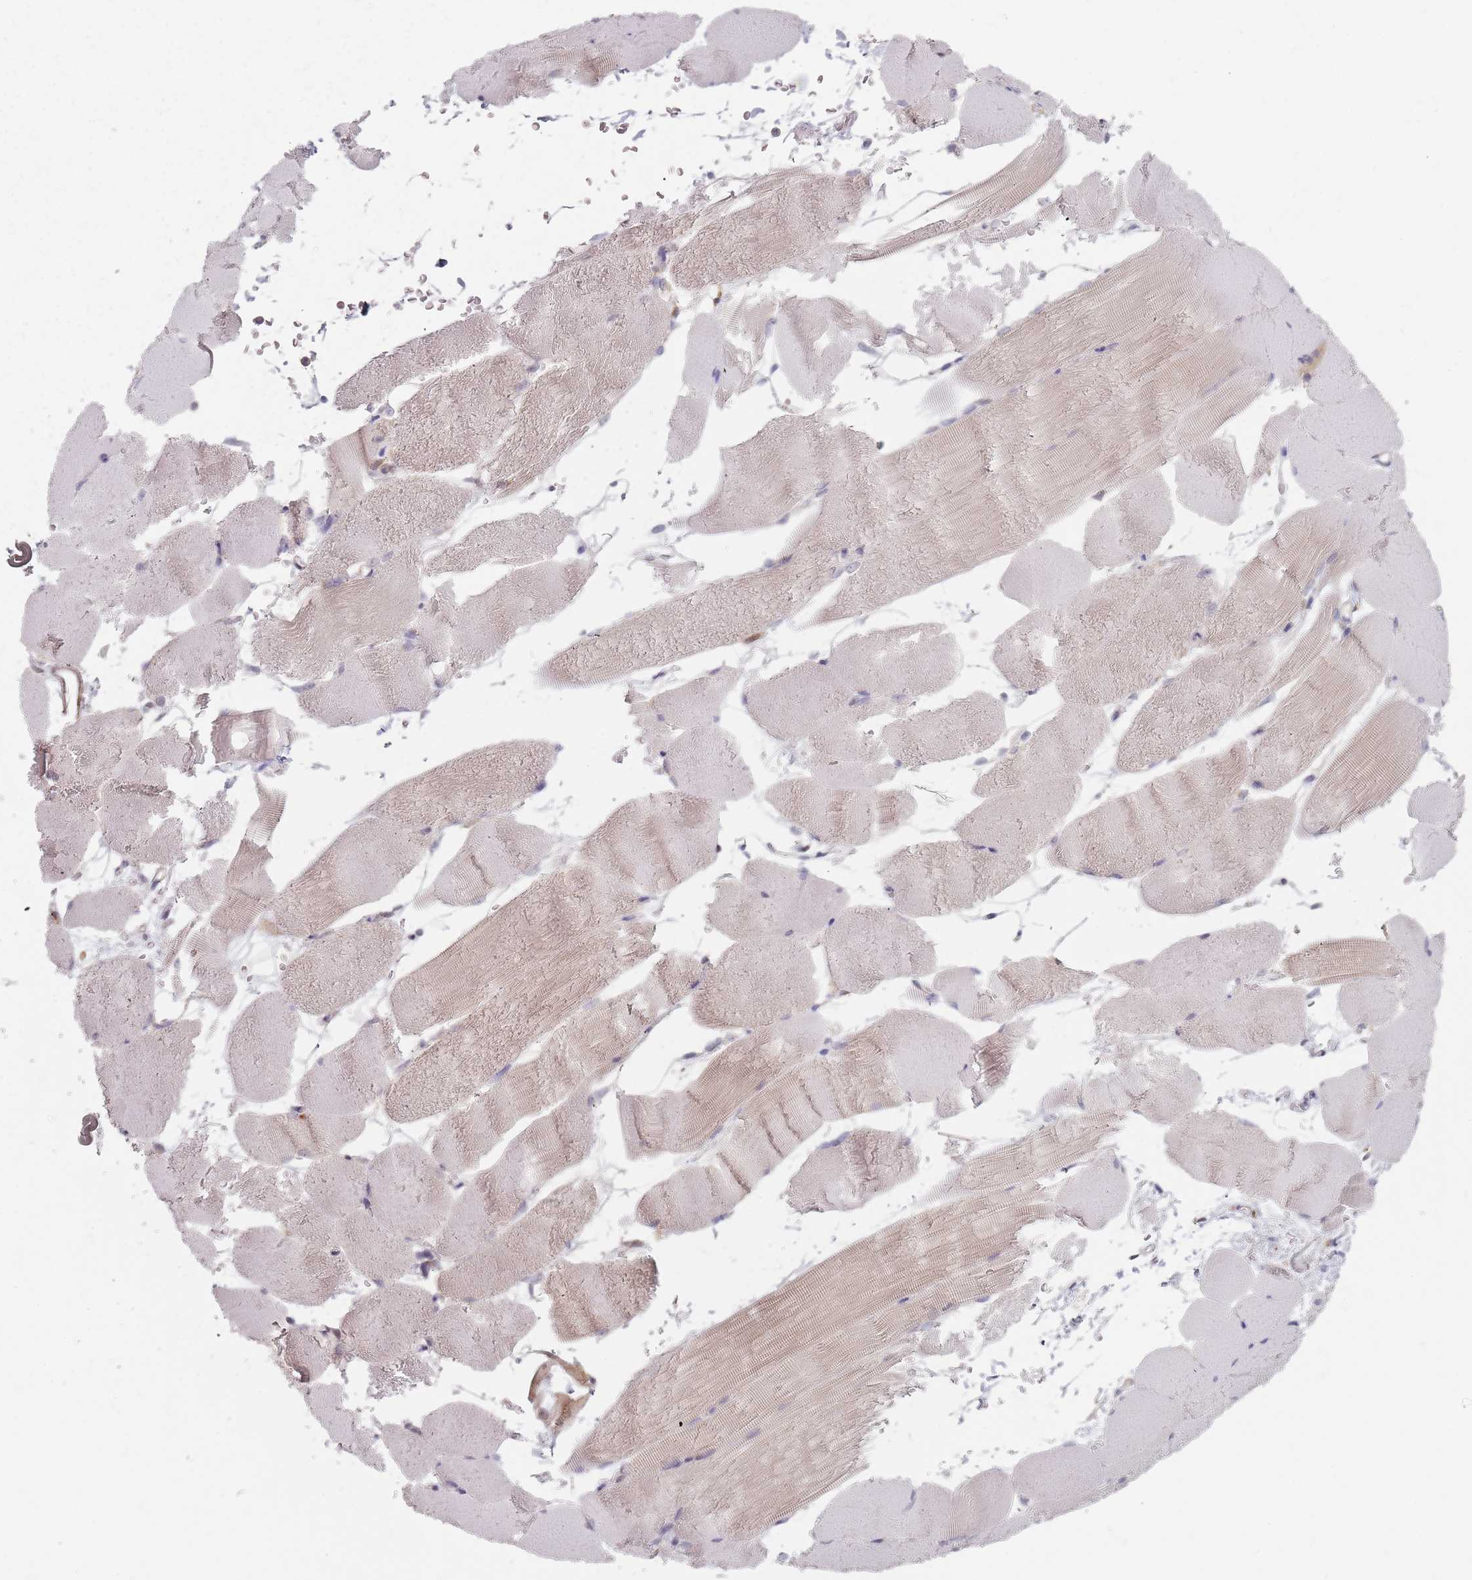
{"staining": {"intensity": "weak", "quantity": "<25%", "location": "cytoplasmic/membranous"}, "tissue": "skeletal muscle", "cell_type": "Myocytes", "image_type": "normal", "snomed": [{"axis": "morphology", "description": "Normal tissue, NOS"}, {"axis": "topography", "description": "Skeletal muscle"}, {"axis": "topography", "description": "Parathyroid gland"}], "caption": "Human skeletal muscle stained for a protein using immunohistochemistry (IHC) displays no expression in myocytes.", "gene": "NAXE", "patient": {"sex": "female", "age": 37}}